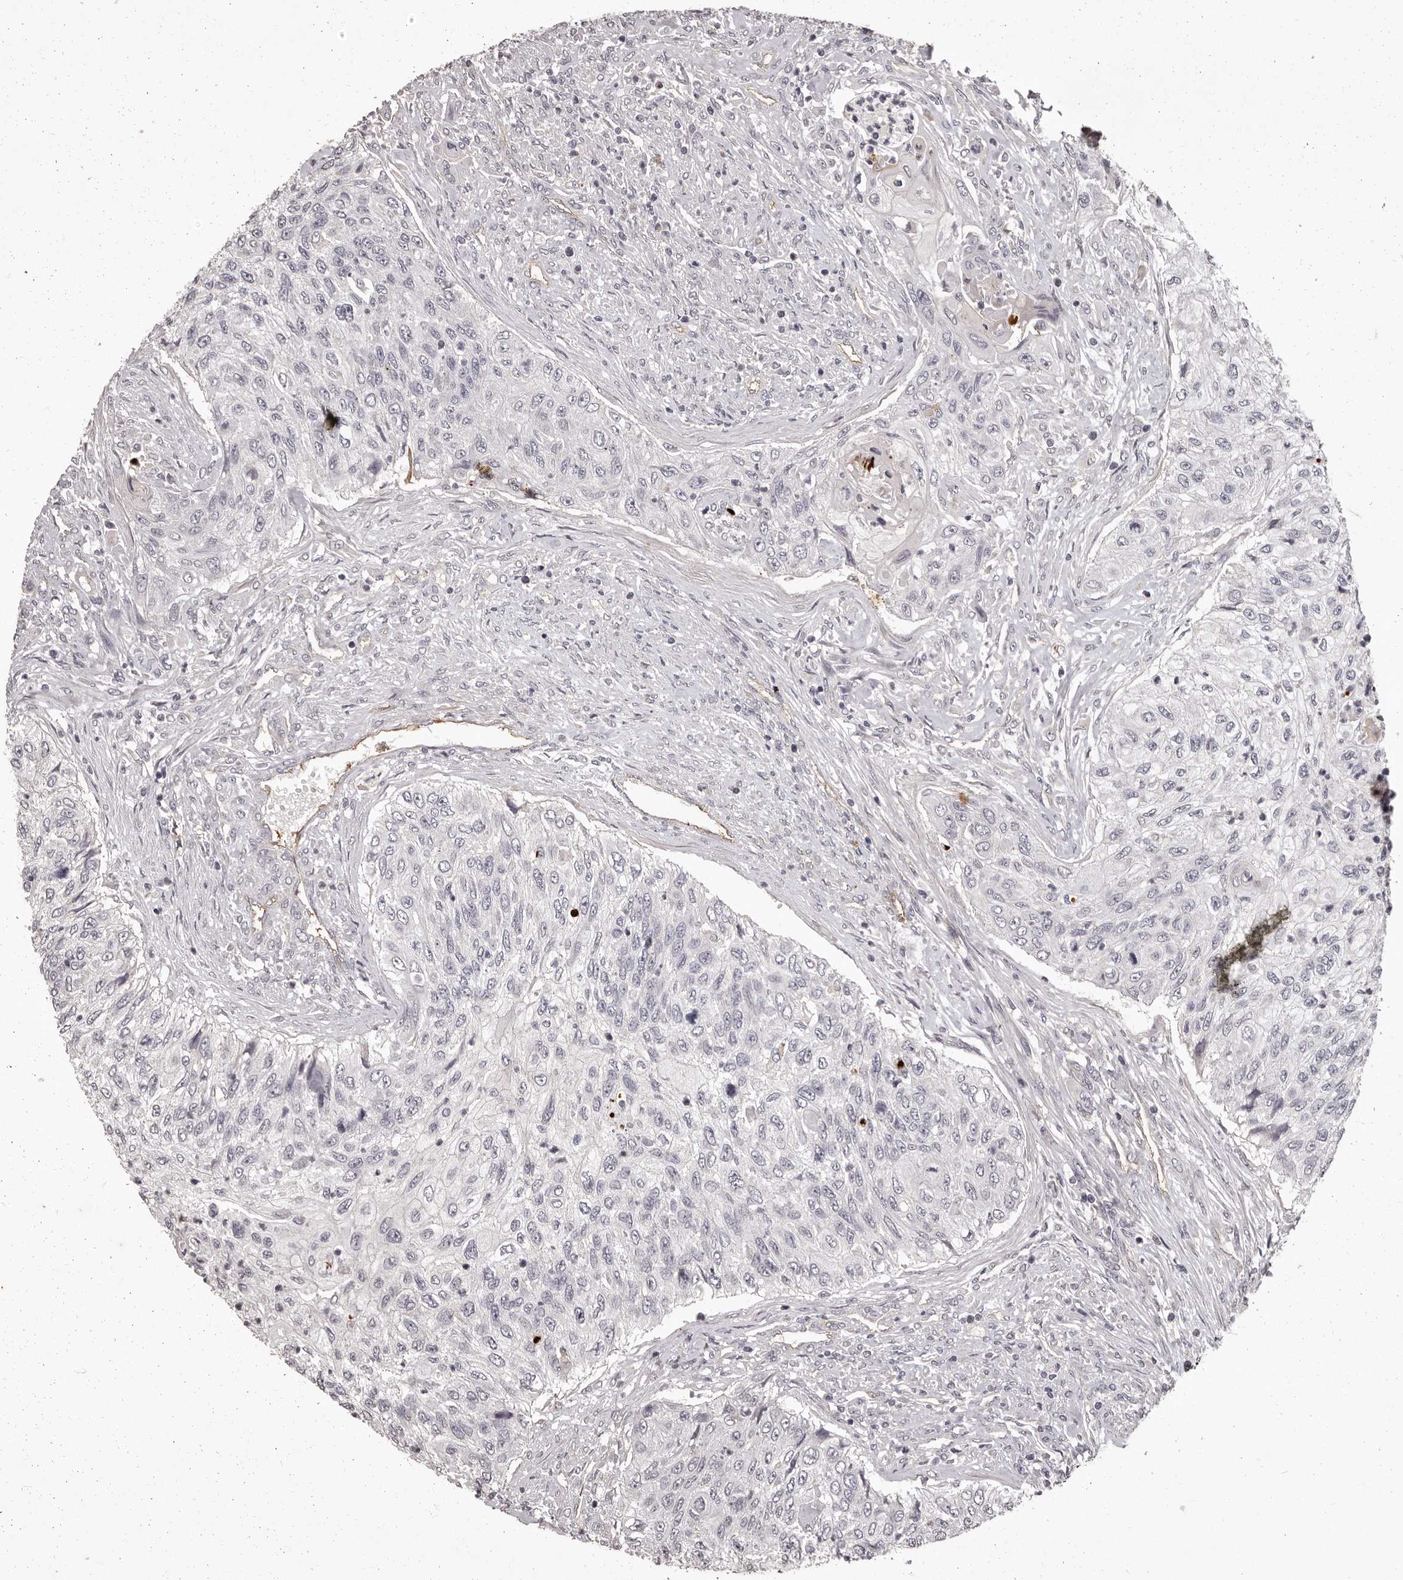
{"staining": {"intensity": "negative", "quantity": "none", "location": "none"}, "tissue": "urothelial cancer", "cell_type": "Tumor cells", "image_type": "cancer", "snomed": [{"axis": "morphology", "description": "Urothelial carcinoma, High grade"}, {"axis": "topography", "description": "Urinary bladder"}], "caption": "A histopathology image of urothelial cancer stained for a protein shows no brown staining in tumor cells.", "gene": "GPR78", "patient": {"sex": "female", "age": 60}}